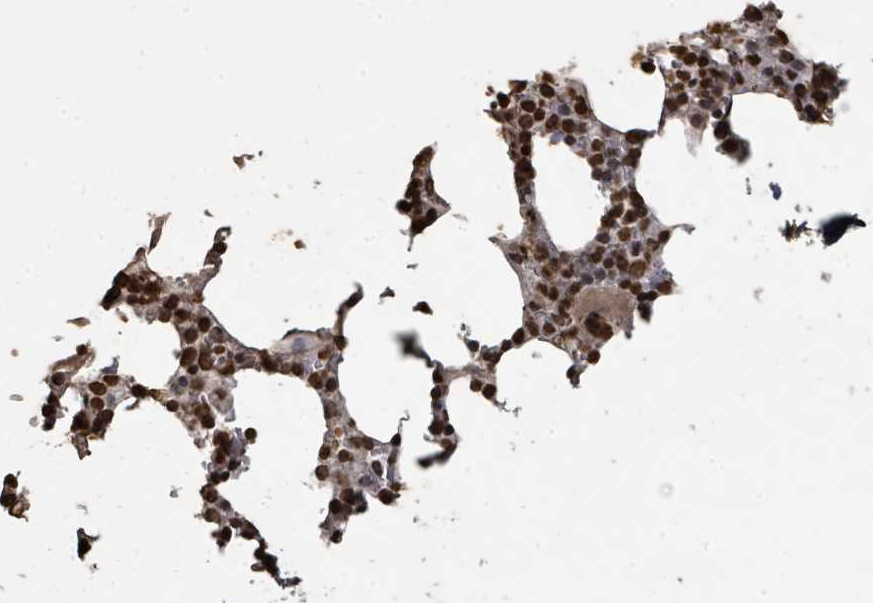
{"staining": {"intensity": "strong", "quantity": ">75%", "location": "nuclear"}, "tissue": "bone marrow", "cell_type": "Hematopoietic cells", "image_type": "normal", "snomed": [{"axis": "morphology", "description": "Normal tissue, NOS"}, {"axis": "topography", "description": "Bone marrow"}], "caption": "Immunohistochemical staining of benign bone marrow shows >75% levels of strong nuclear protein positivity in approximately >75% of hematopoietic cells.", "gene": "MRPS12", "patient": {"sex": "male", "age": 64}}